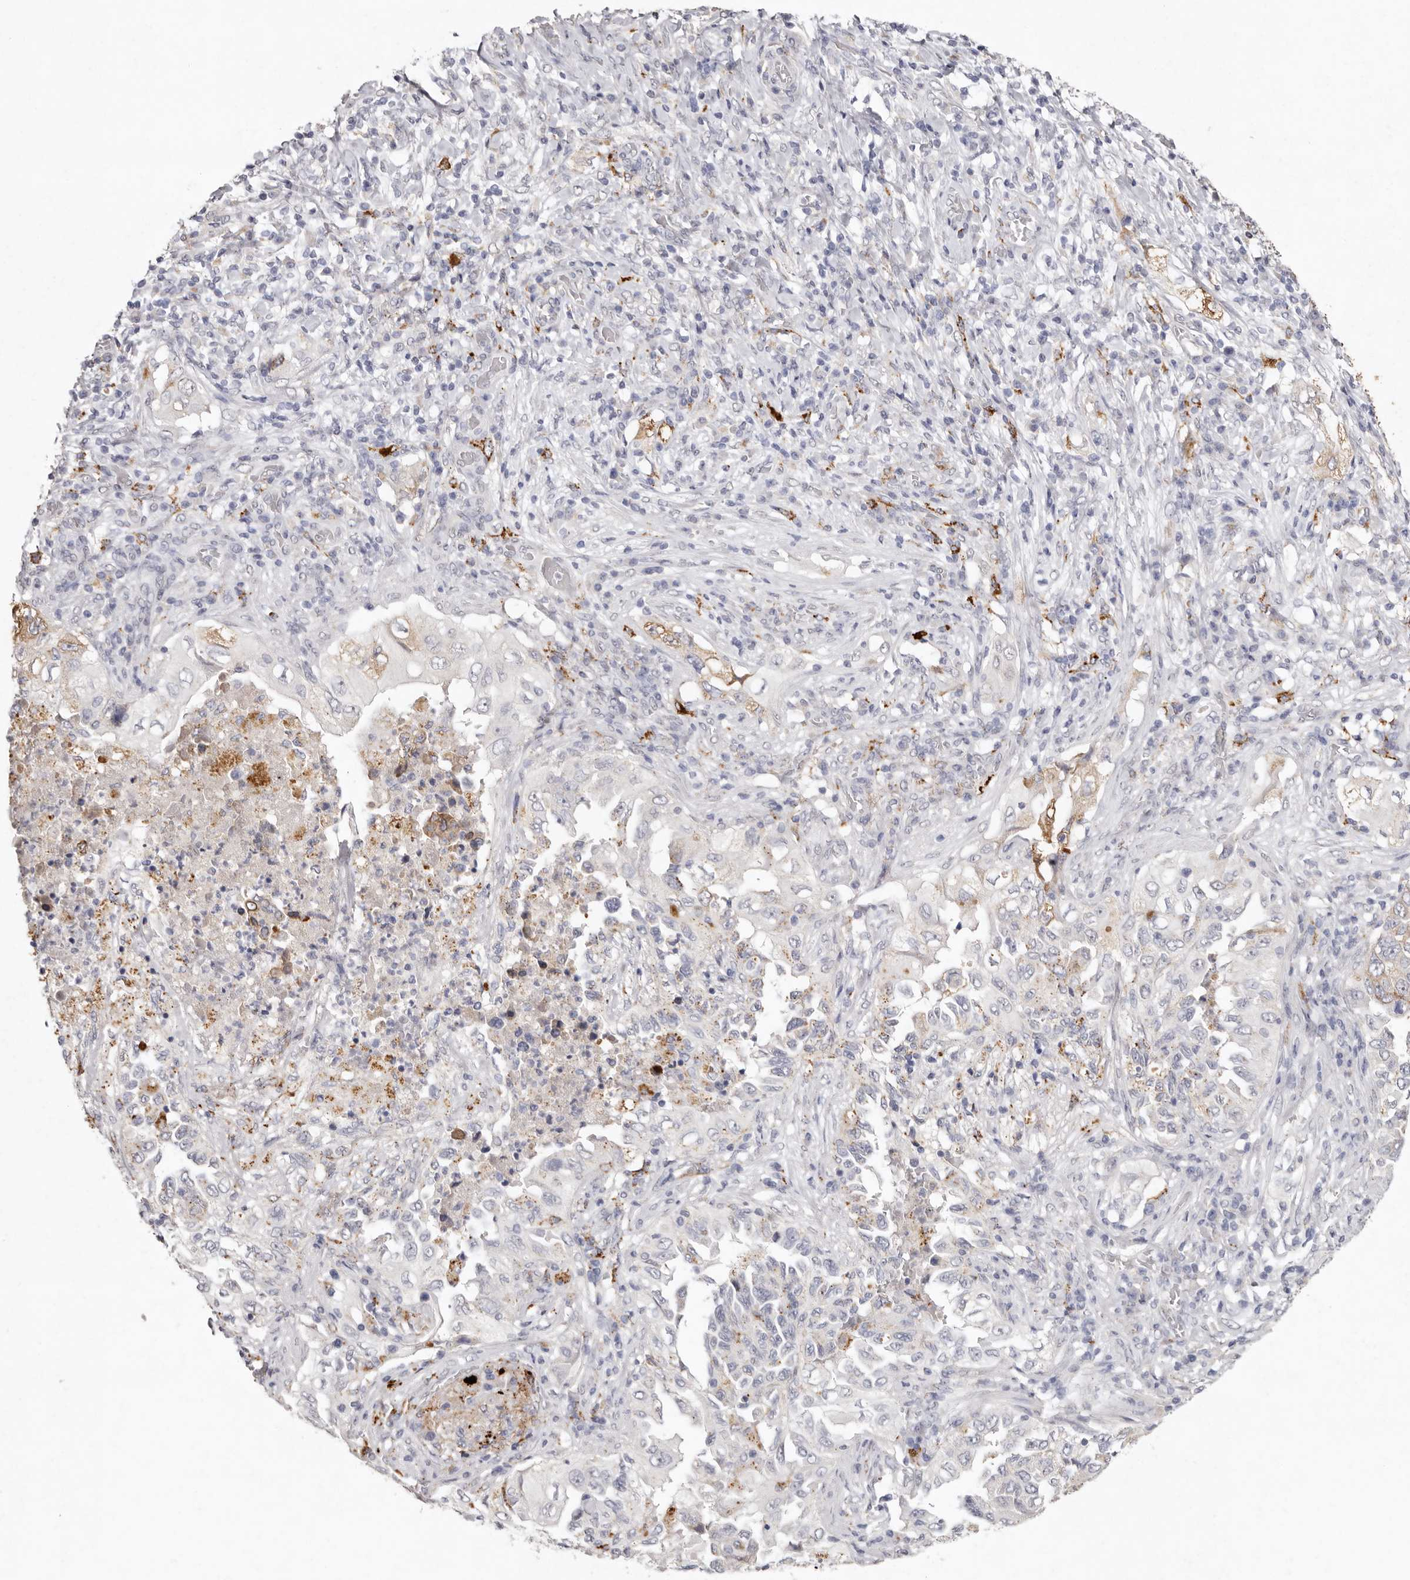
{"staining": {"intensity": "negative", "quantity": "none", "location": "none"}, "tissue": "lung cancer", "cell_type": "Tumor cells", "image_type": "cancer", "snomed": [{"axis": "morphology", "description": "Adenocarcinoma, NOS"}, {"axis": "topography", "description": "Lung"}], "caption": "Image shows no significant protein staining in tumor cells of lung cancer.", "gene": "FAM185A", "patient": {"sex": "female", "age": 51}}